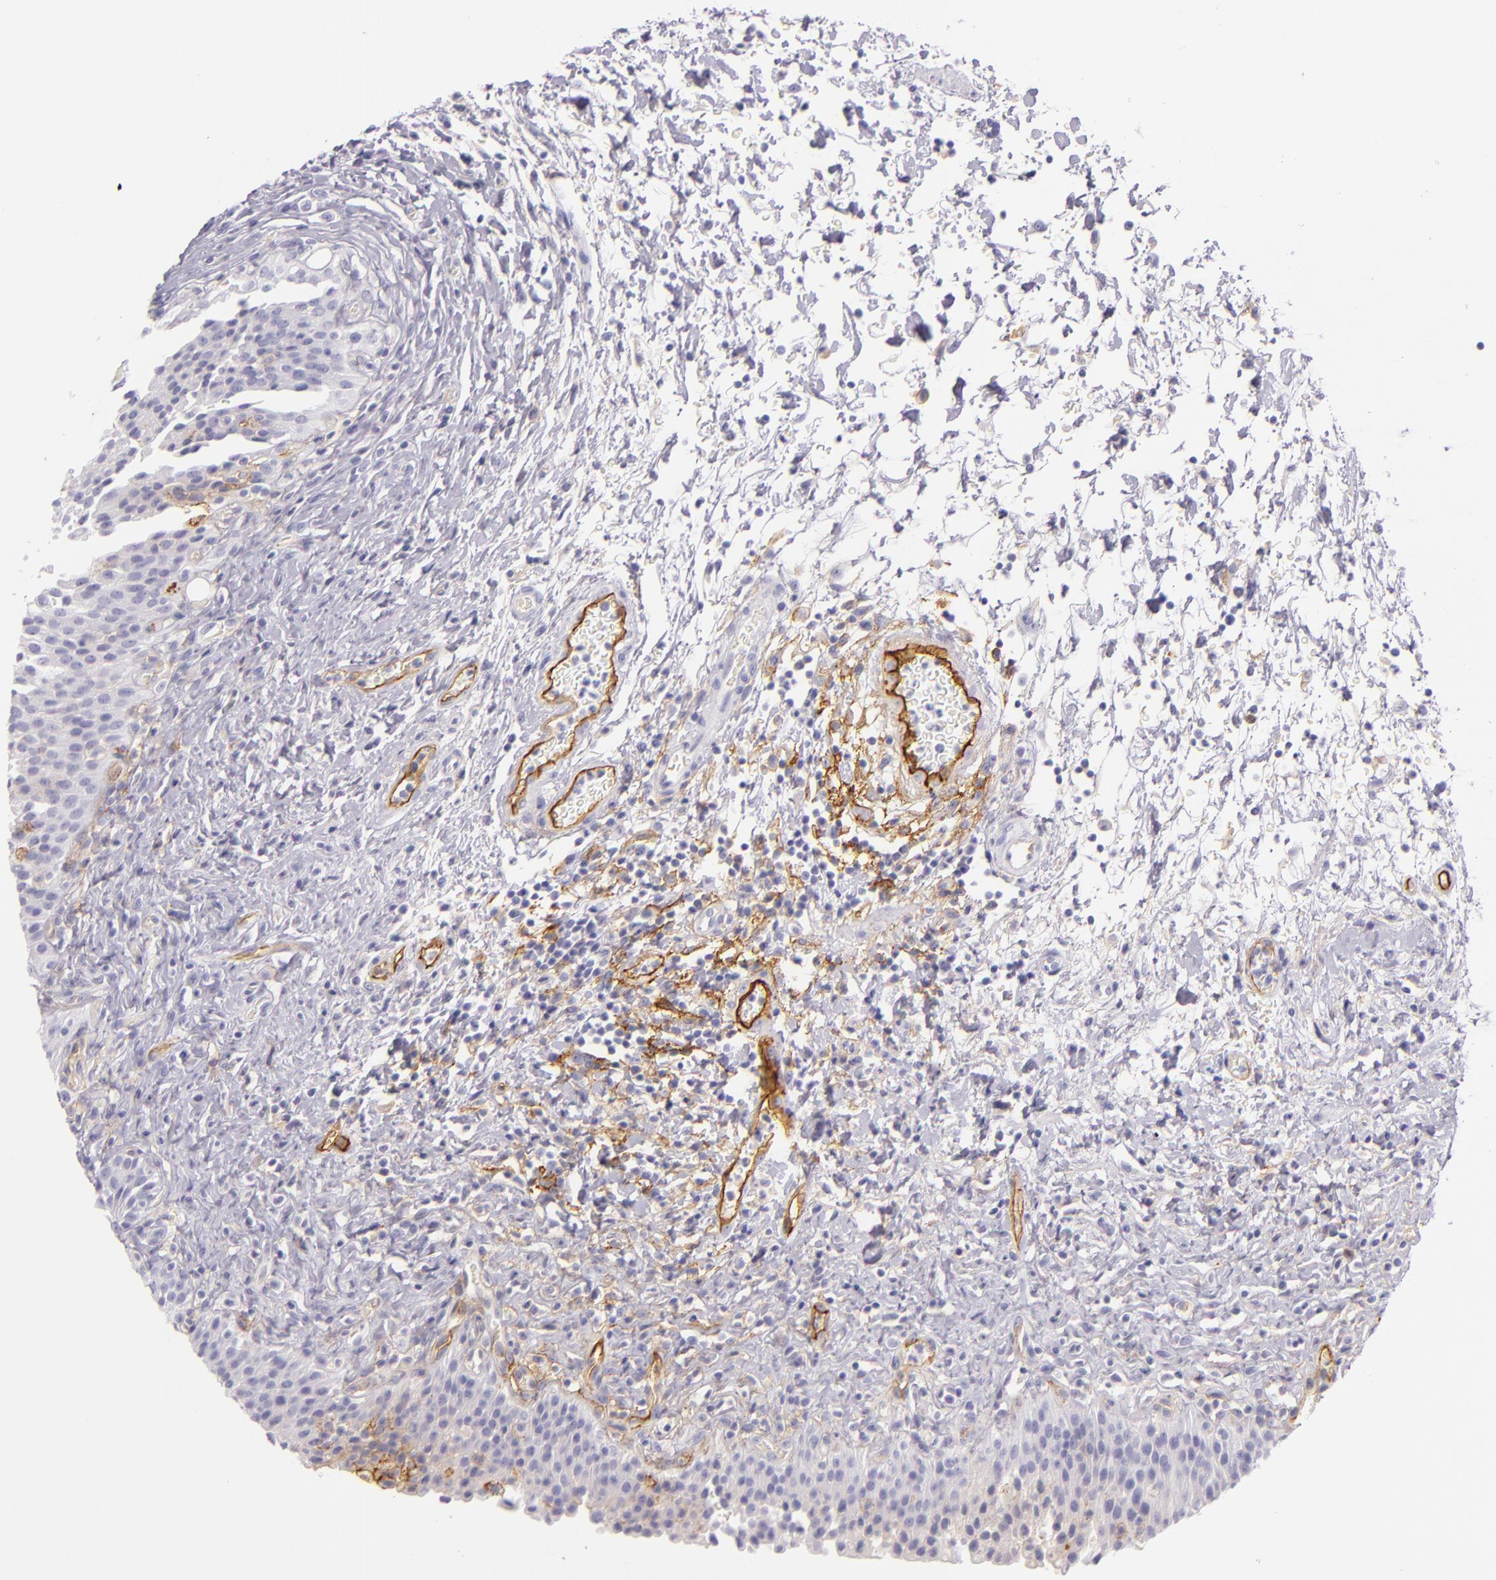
{"staining": {"intensity": "moderate", "quantity": "<25%", "location": "cytoplasmic/membranous"}, "tissue": "urinary bladder", "cell_type": "Urothelial cells", "image_type": "normal", "snomed": [{"axis": "morphology", "description": "Normal tissue, NOS"}, {"axis": "topography", "description": "Urinary bladder"}], "caption": "The image demonstrates a brown stain indicating the presence of a protein in the cytoplasmic/membranous of urothelial cells in urinary bladder.", "gene": "ICAM1", "patient": {"sex": "male", "age": 51}}